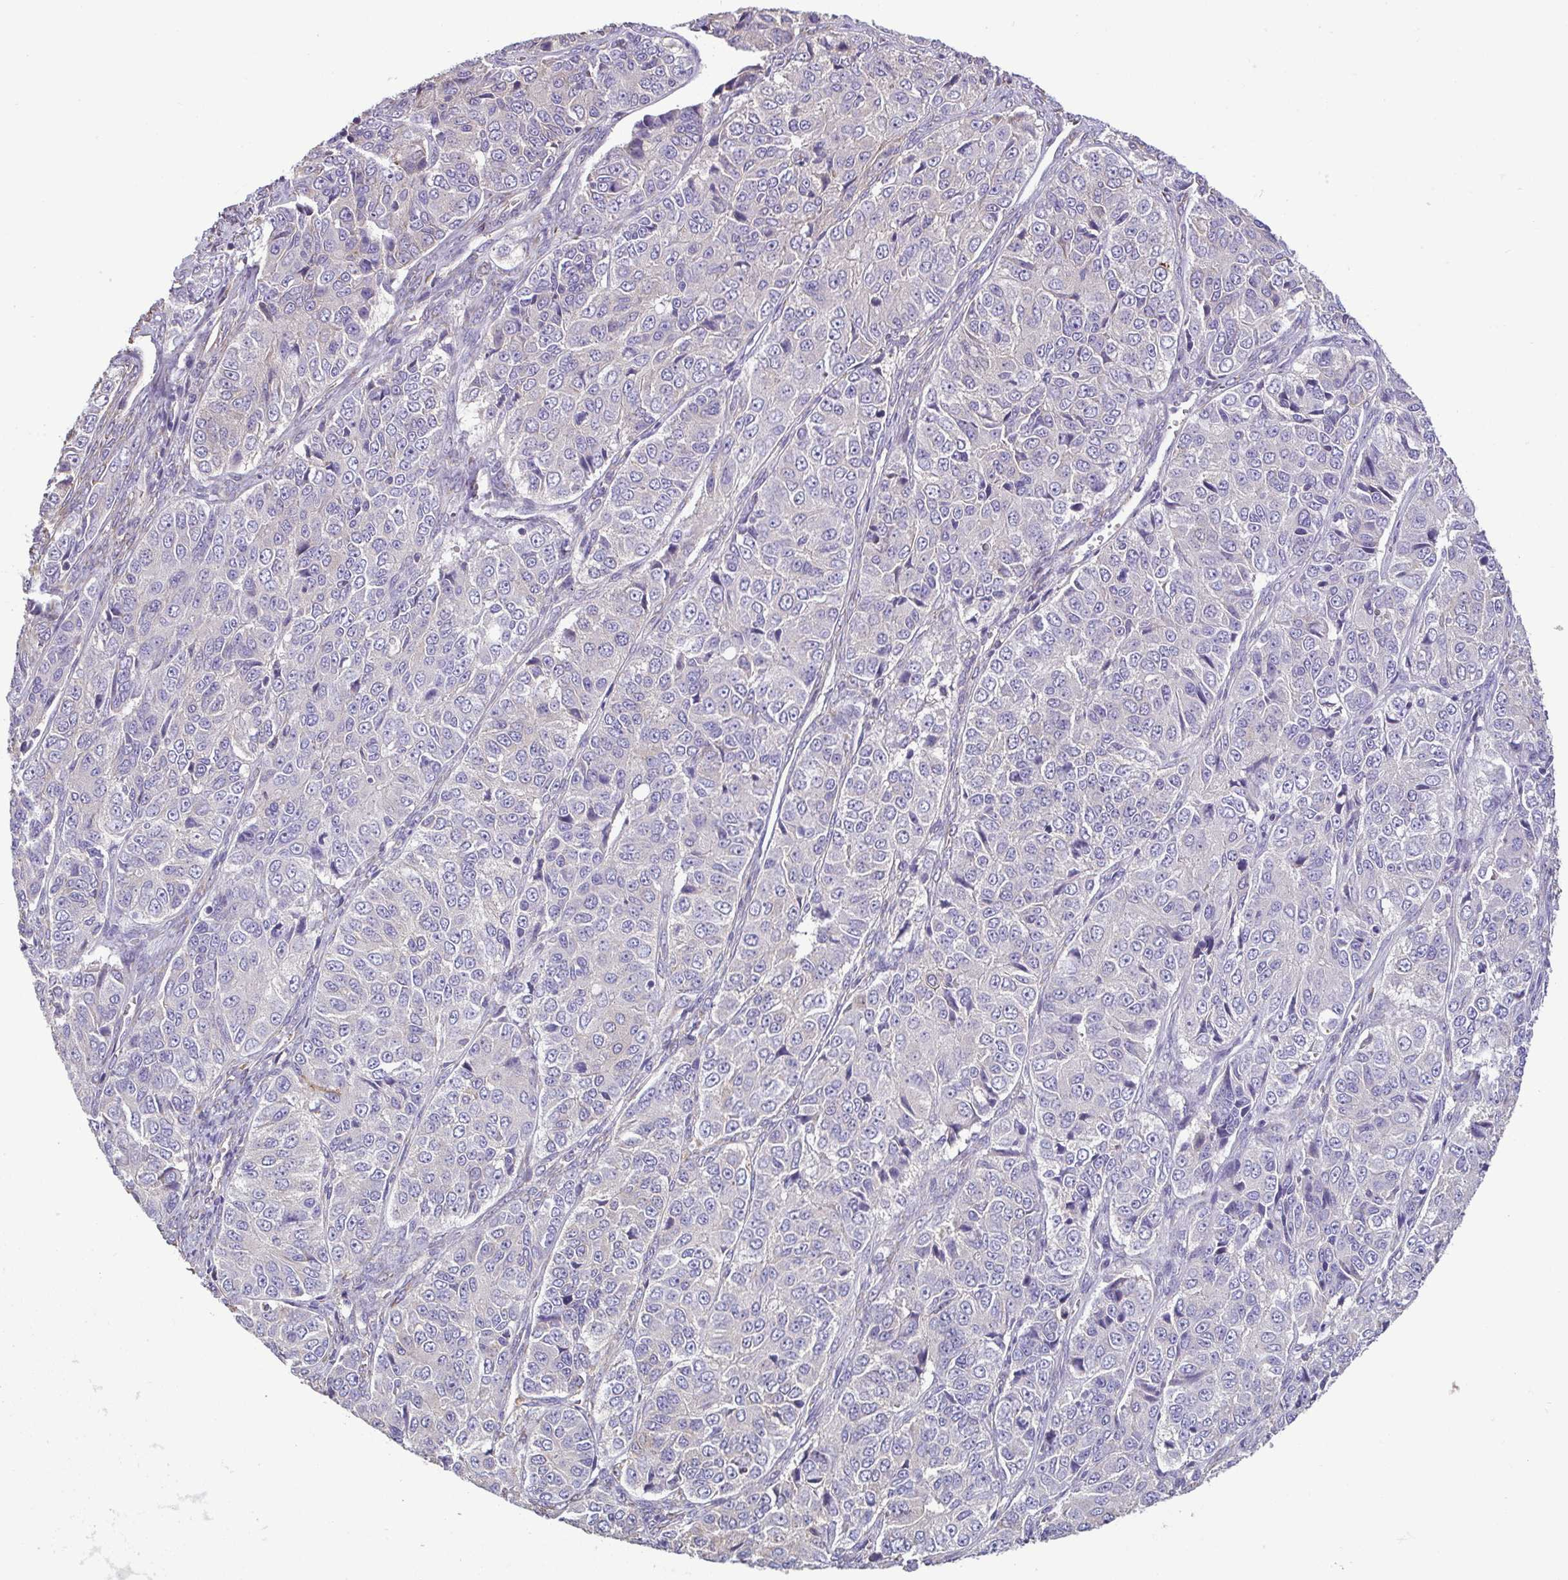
{"staining": {"intensity": "negative", "quantity": "none", "location": "none"}, "tissue": "ovarian cancer", "cell_type": "Tumor cells", "image_type": "cancer", "snomed": [{"axis": "morphology", "description": "Carcinoma, endometroid"}, {"axis": "topography", "description": "Ovary"}], "caption": "DAB immunohistochemical staining of ovarian cancer displays no significant positivity in tumor cells.", "gene": "MYL10", "patient": {"sex": "female", "age": 51}}